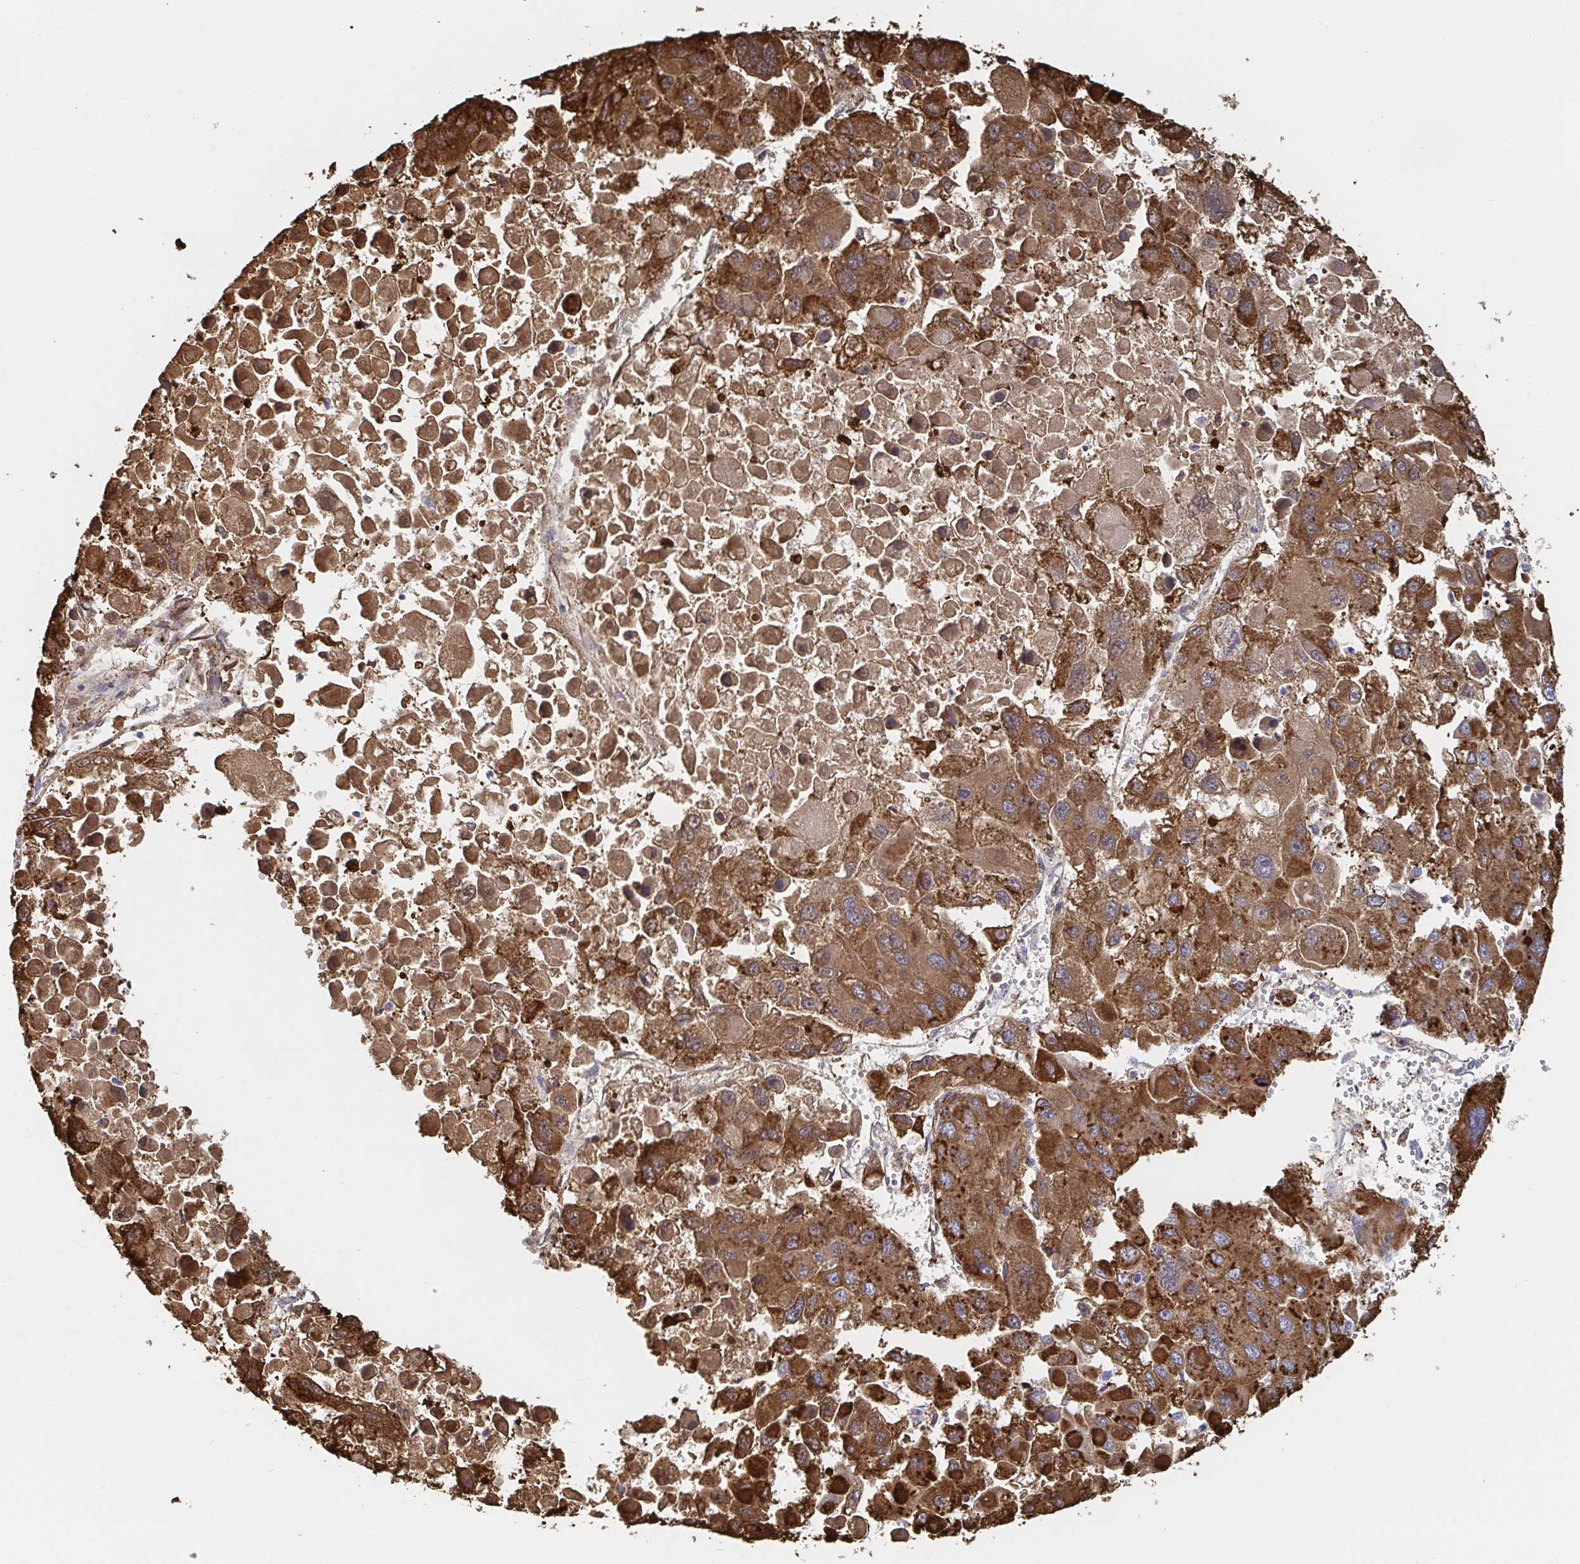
{"staining": {"intensity": "strong", "quantity": ">75%", "location": "cytoplasmic/membranous"}, "tissue": "liver cancer", "cell_type": "Tumor cells", "image_type": "cancer", "snomed": [{"axis": "morphology", "description": "Carcinoma, Hepatocellular, NOS"}, {"axis": "topography", "description": "Liver"}], "caption": "Hepatocellular carcinoma (liver) stained with DAB immunohistochemistry (IHC) displays high levels of strong cytoplasmic/membranous expression in about >75% of tumor cells. The protein is shown in brown color, while the nuclei are stained blue.", "gene": "ZNF430", "patient": {"sex": "female", "age": 41}}